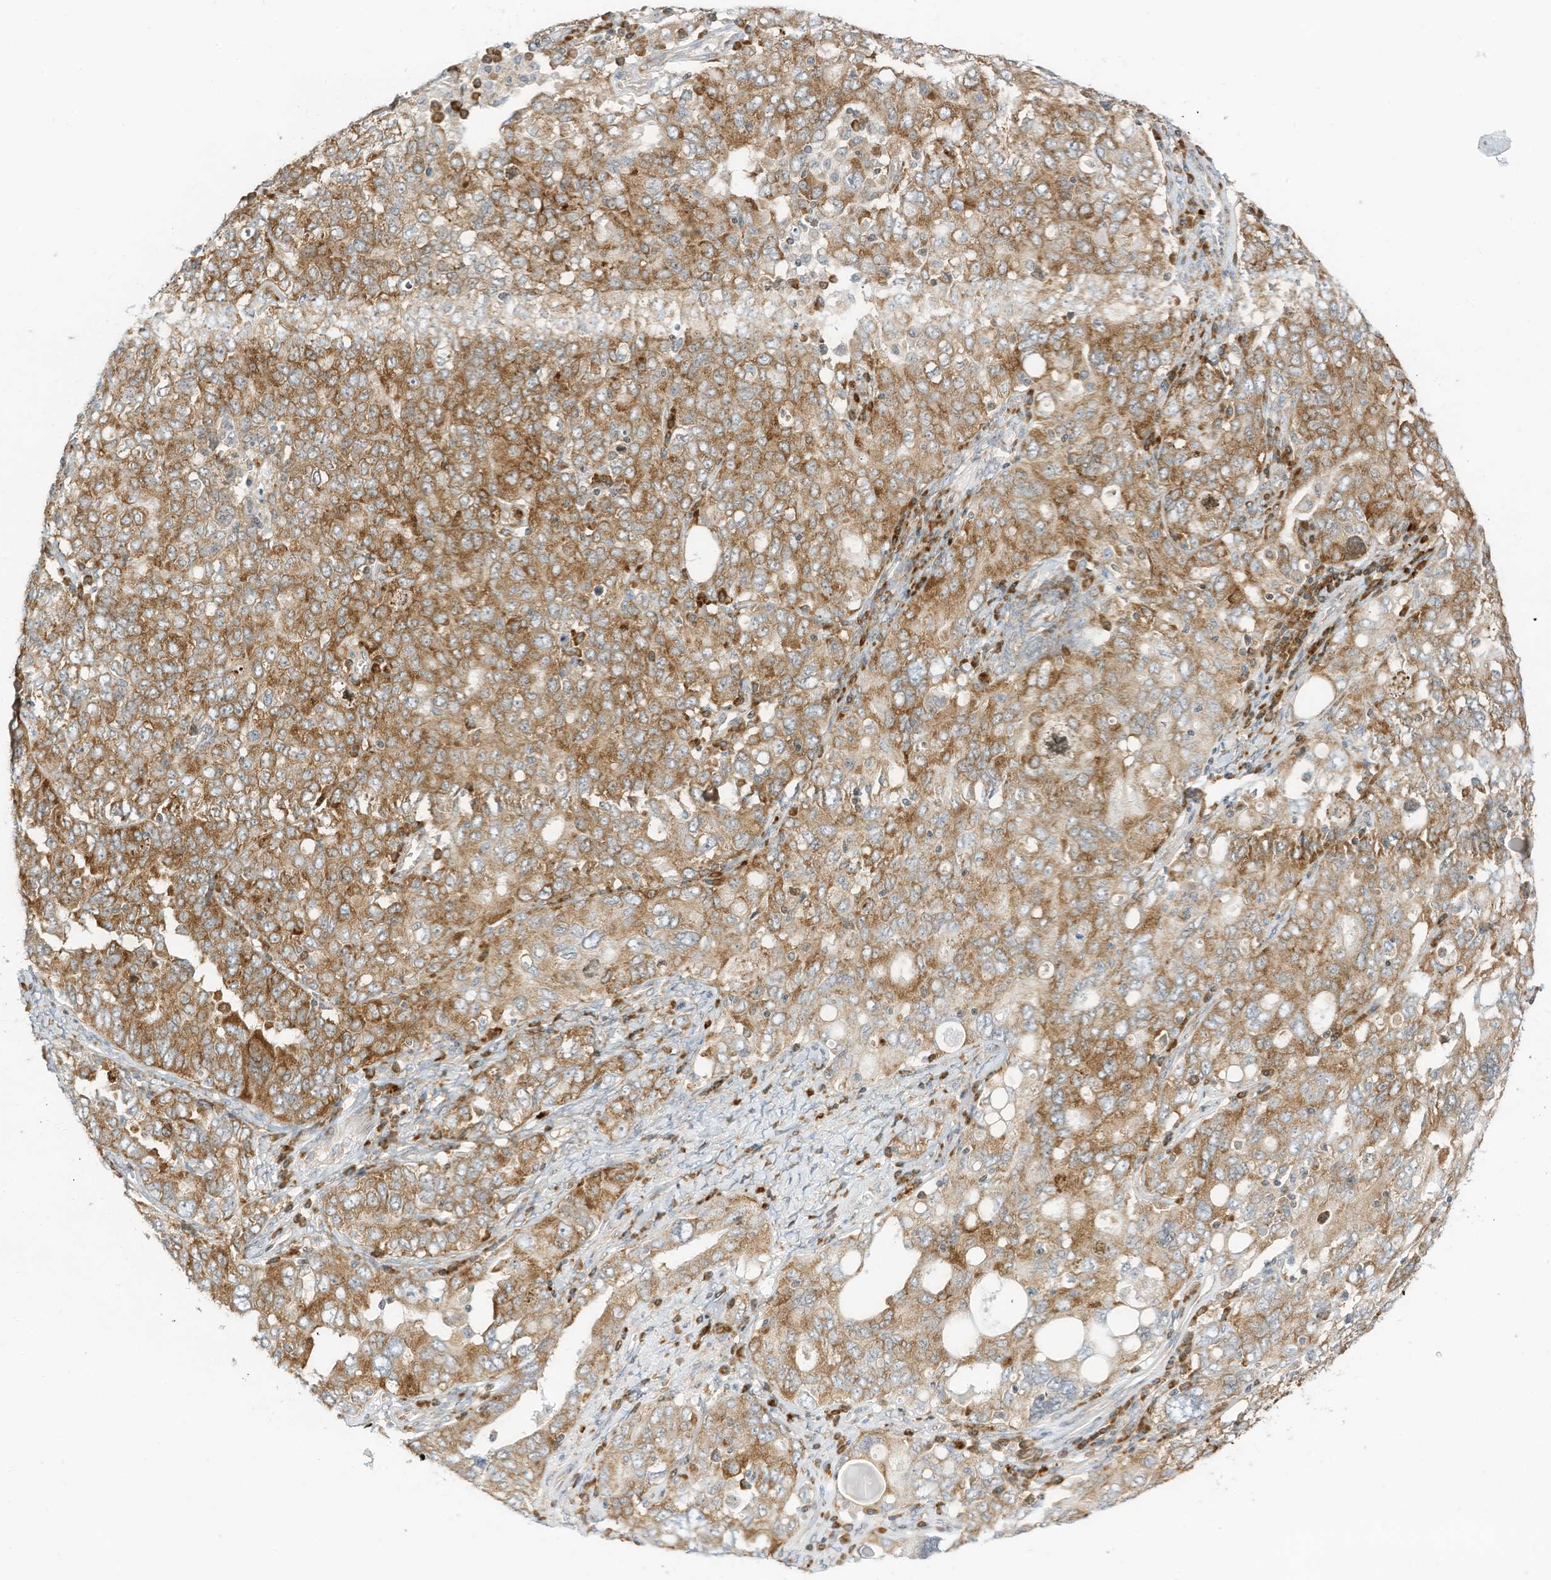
{"staining": {"intensity": "moderate", "quantity": ">75%", "location": "cytoplasmic/membranous"}, "tissue": "ovarian cancer", "cell_type": "Tumor cells", "image_type": "cancer", "snomed": [{"axis": "morphology", "description": "Carcinoma, endometroid"}, {"axis": "topography", "description": "Ovary"}], "caption": "Immunohistochemistry staining of ovarian endometroid carcinoma, which displays medium levels of moderate cytoplasmic/membranous staining in about >75% of tumor cells indicating moderate cytoplasmic/membranous protein expression. The staining was performed using DAB (brown) for protein detection and nuclei were counterstained in hematoxylin (blue).", "gene": "EDF1", "patient": {"sex": "female", "age": 62}}